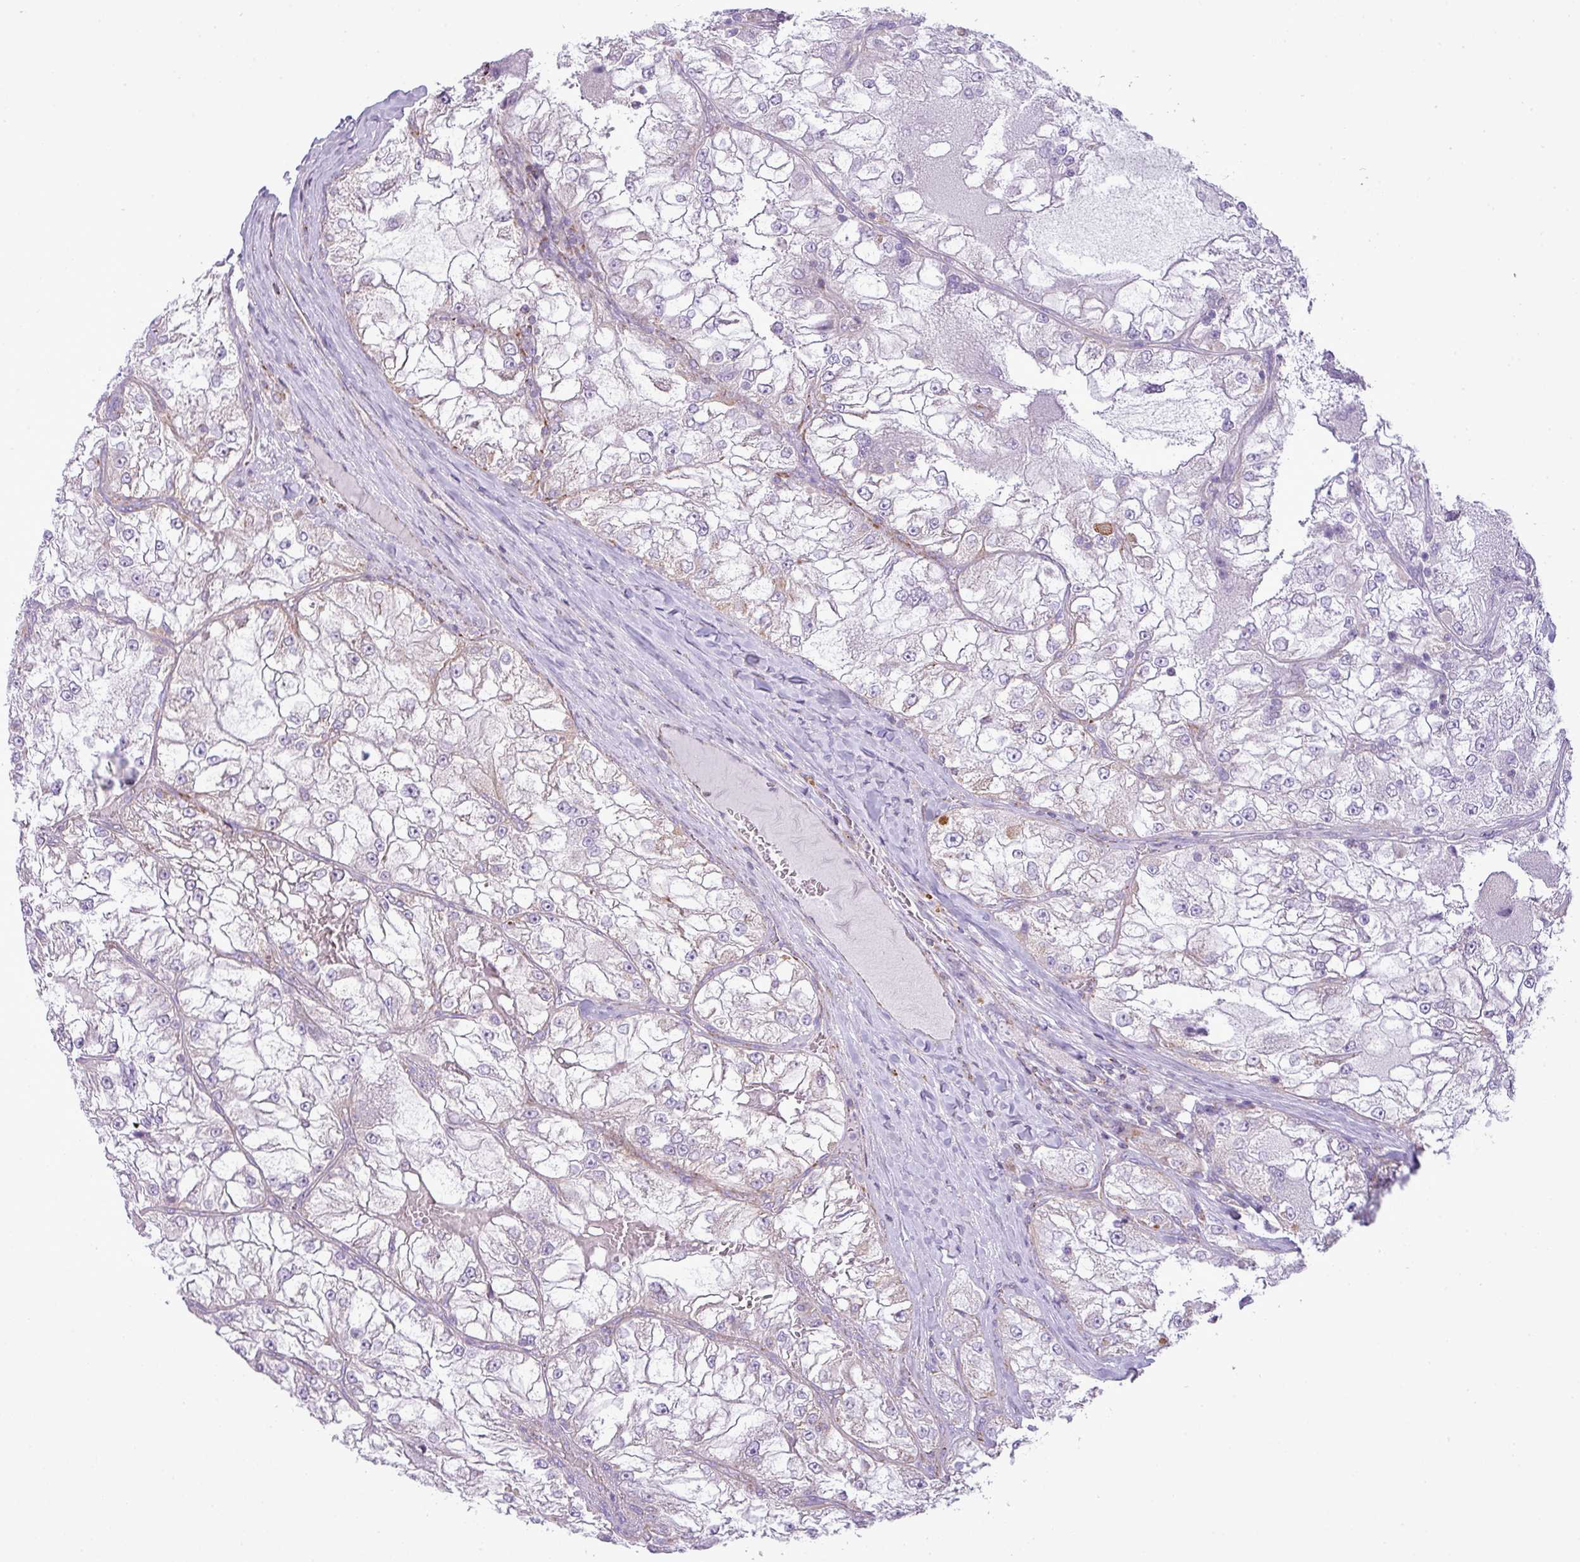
{"staining": {"intensity": "negative", "quantity": "none", "location": "none"}, "tissue": "renal cancer", "cell_type": "Tumor cells", "image_type": "cancer", "snomed": [{"axis": "morphology", "description": "Adenocarcinoma, NOS"}, {"axis": "topography", "description": "Kidney"}], "caption": "IHC of renal cancer (adenocarcinoma) exhibits no expression in tumor cells.", "gene": "ZNF81", "patient": {"sex": "female", "age": 72}}